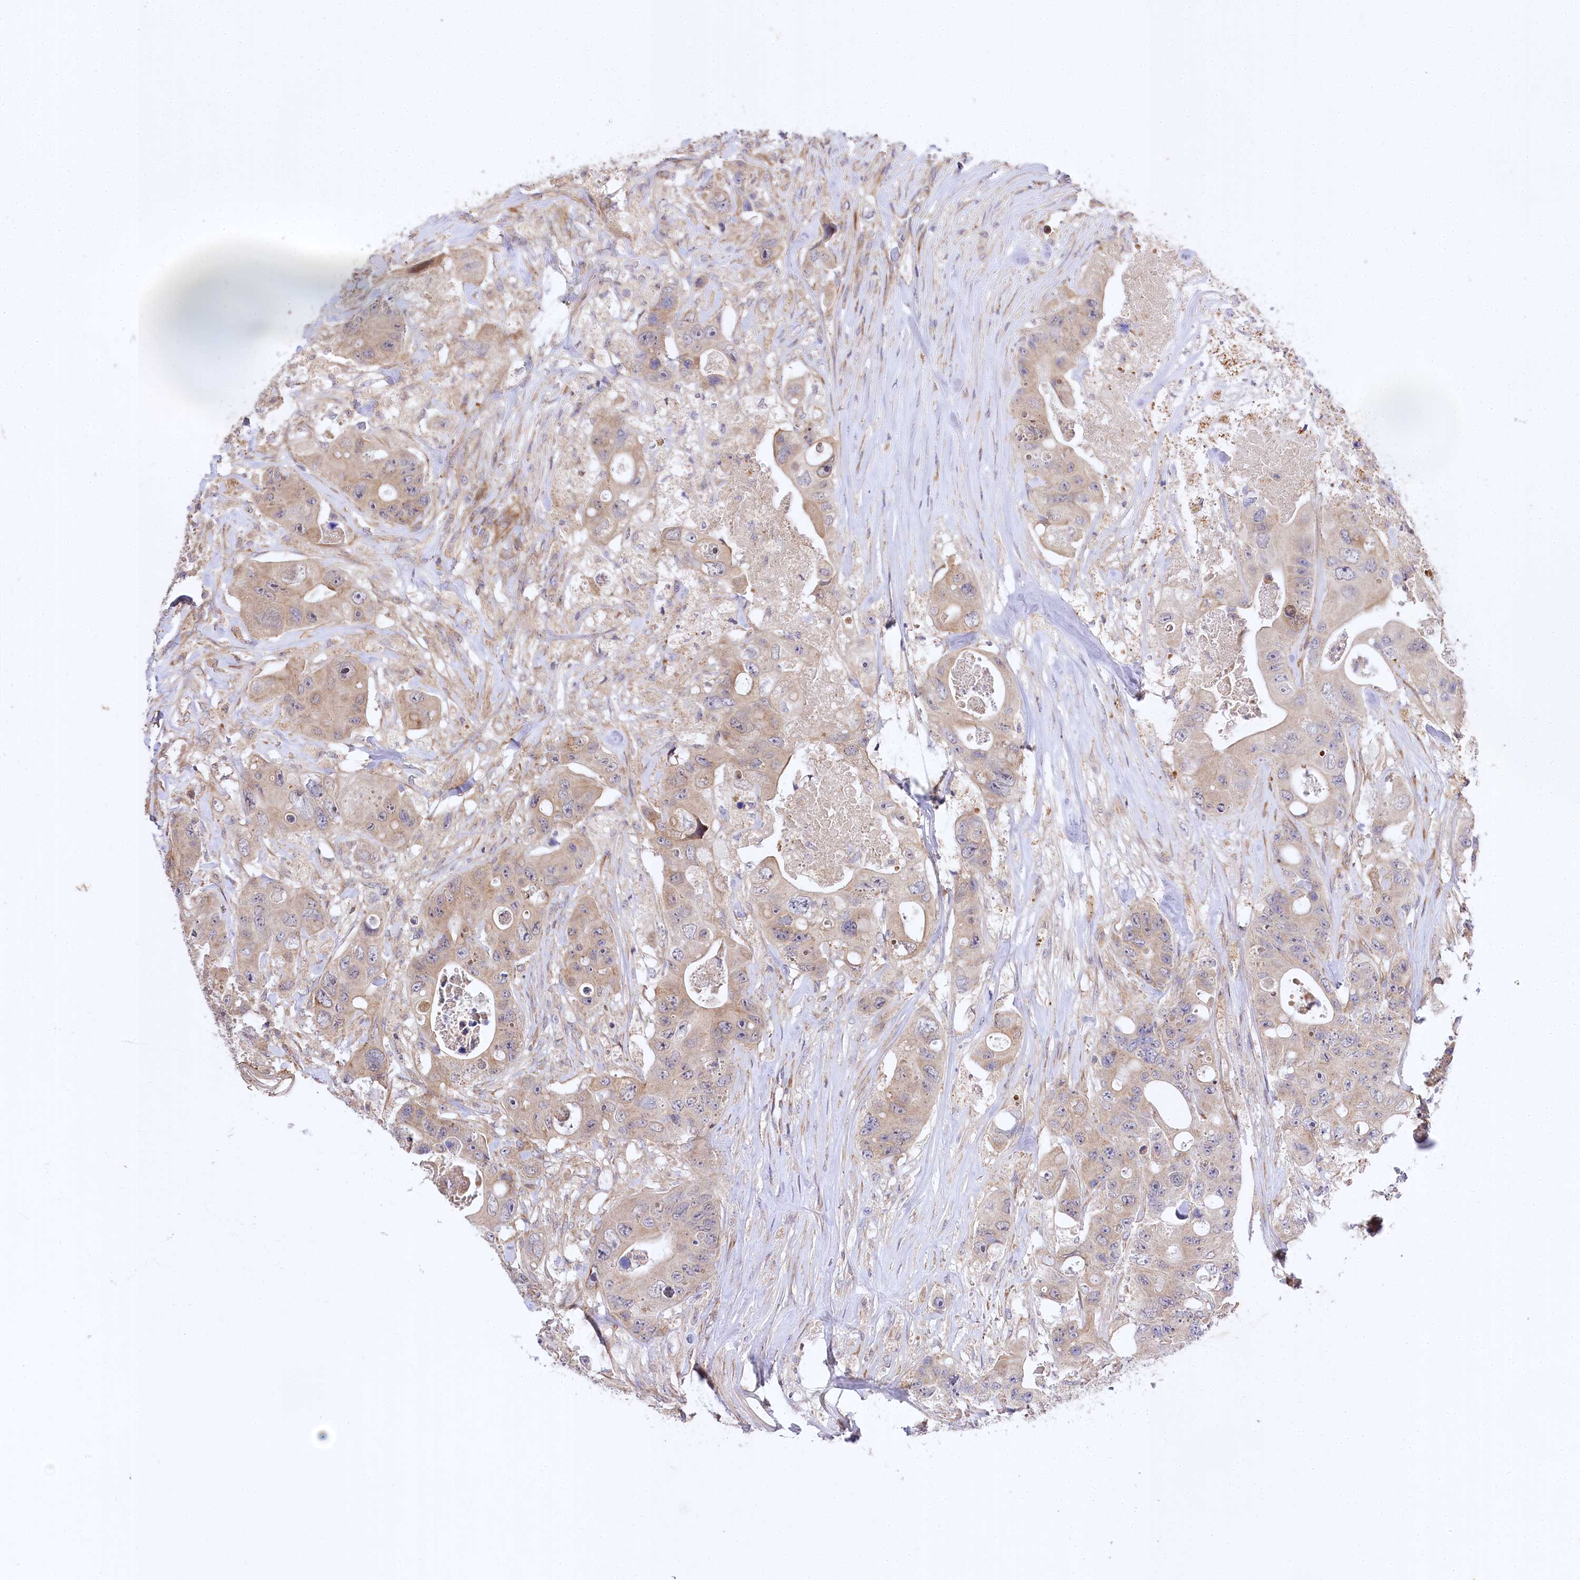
{"staining": {"intensity": "weak", "quantity": ">75%", "location": "cytoplasmic/membranous"}, "tissue": "colorectal cancer", "cell_type": "Tumor cells", "image_type": "cancer", "snomed": [{"axis": "morphology", "description": "Adenocarcinoma, NOS"}, {"axis": "topography", "description": "Colon"}], "caption": "The image displays a brown stain indicating the presence of a protein in the cytoplasmic/membranous of tumor cells in colorectal cancer. The staining was performed using DAB, with brown indicating positive protein expression. Nuclei are stained blue with hematoxylin.", "gene": "TRUB1", "patient": {"sex": "female", "age": 46}}